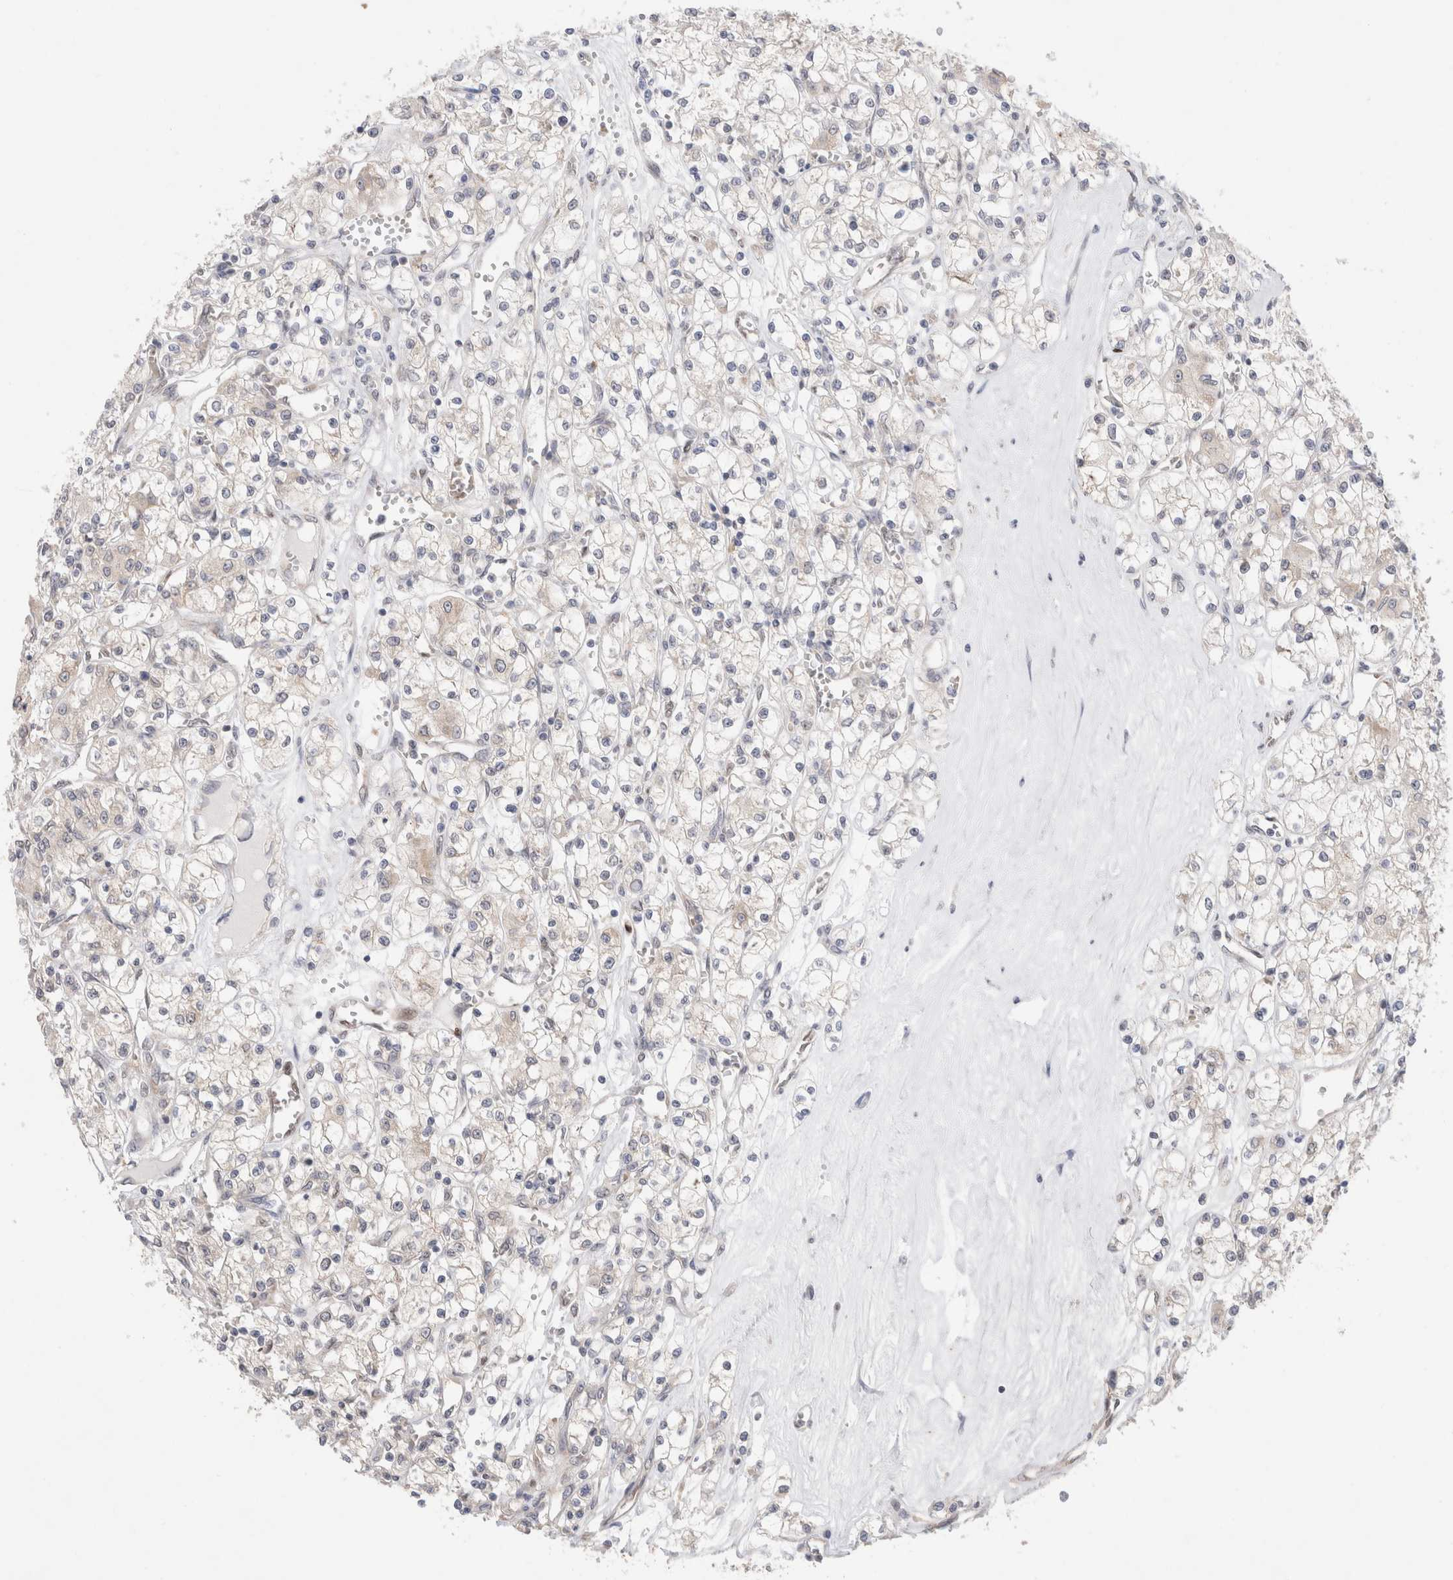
{"staining": {"intensity": "negative", "quantity": "none", "location": "none"}, "tissue": "renal cancer", "cell_type": "Tumor cells", "image_type": "cancer", "snomed": [{"axis": "morphology", "description": "Adenocarcinoma, NOS"}, {"axis": "topography", "description": "Kidney"}], "caption": "The micrograph reveals no staining of tumor cells in adenocarcinoma (renal). (Stains: DAB (3,3'-diaminobenzidine) IHC with hematoxylin counter stain, Microscopy: brightfield microscopy at high magnification).", "gene": "NDOR1", "patient": {"sex": "female", "age": 59}}